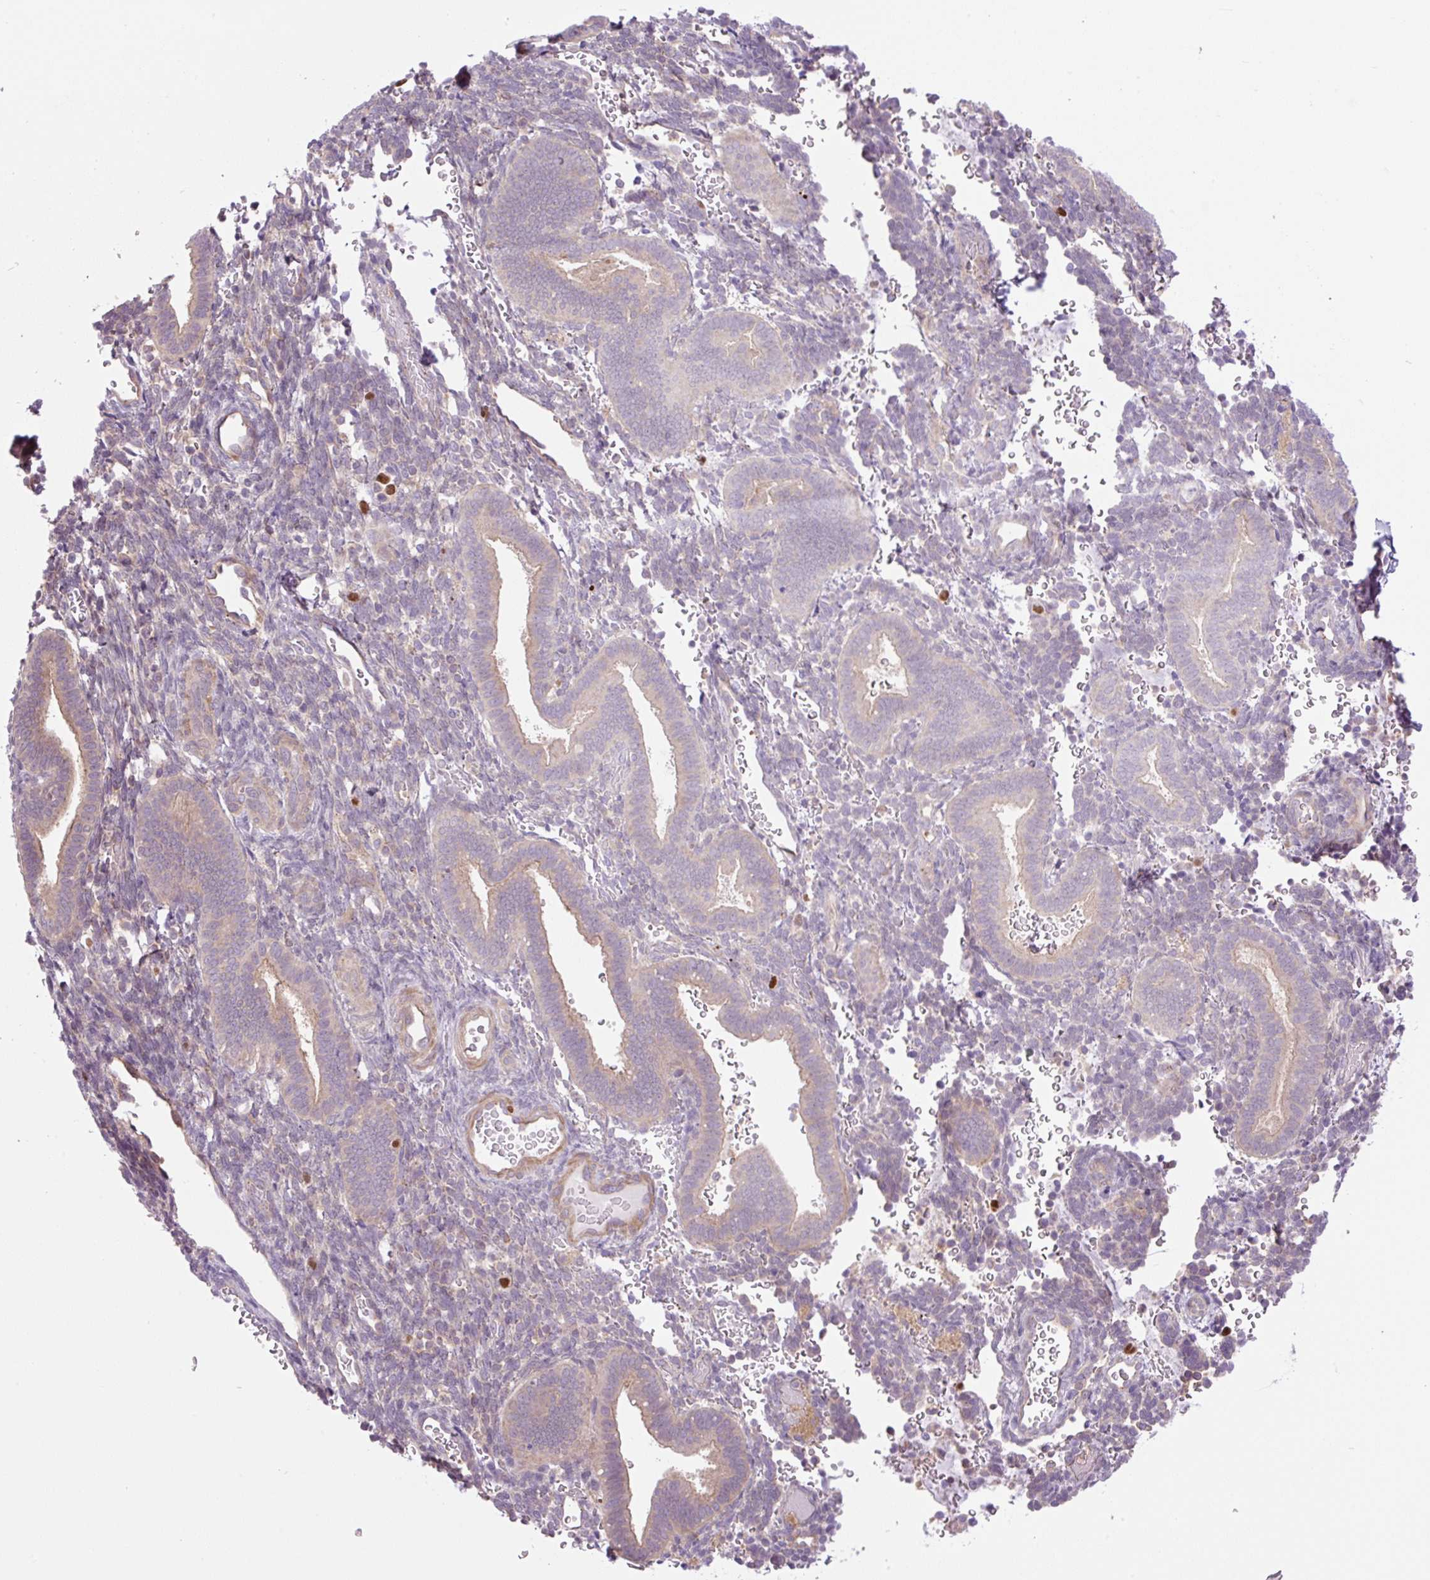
{"staining": {"intensity": "negative", "quantity": "none", "location": "none"}, "tissue": "endometrium", "cell_type": "Cells in endometrial stroma", "image_type": "normal", "snomed": [{"axis": "morphology", "description": "Normal tissue, NOS"}, {"axis": "topography", "description": "Endometrium"}], "caption": "Cells in endometrial stroma show no significant expression in unremarkable endometrium. (DAB (3,3'-diaminobenzidine) immunohistochemistry with hematoxylin counter stain).", "gene": "KIFC1", "patient": {"sex": "female", "age": 34}}